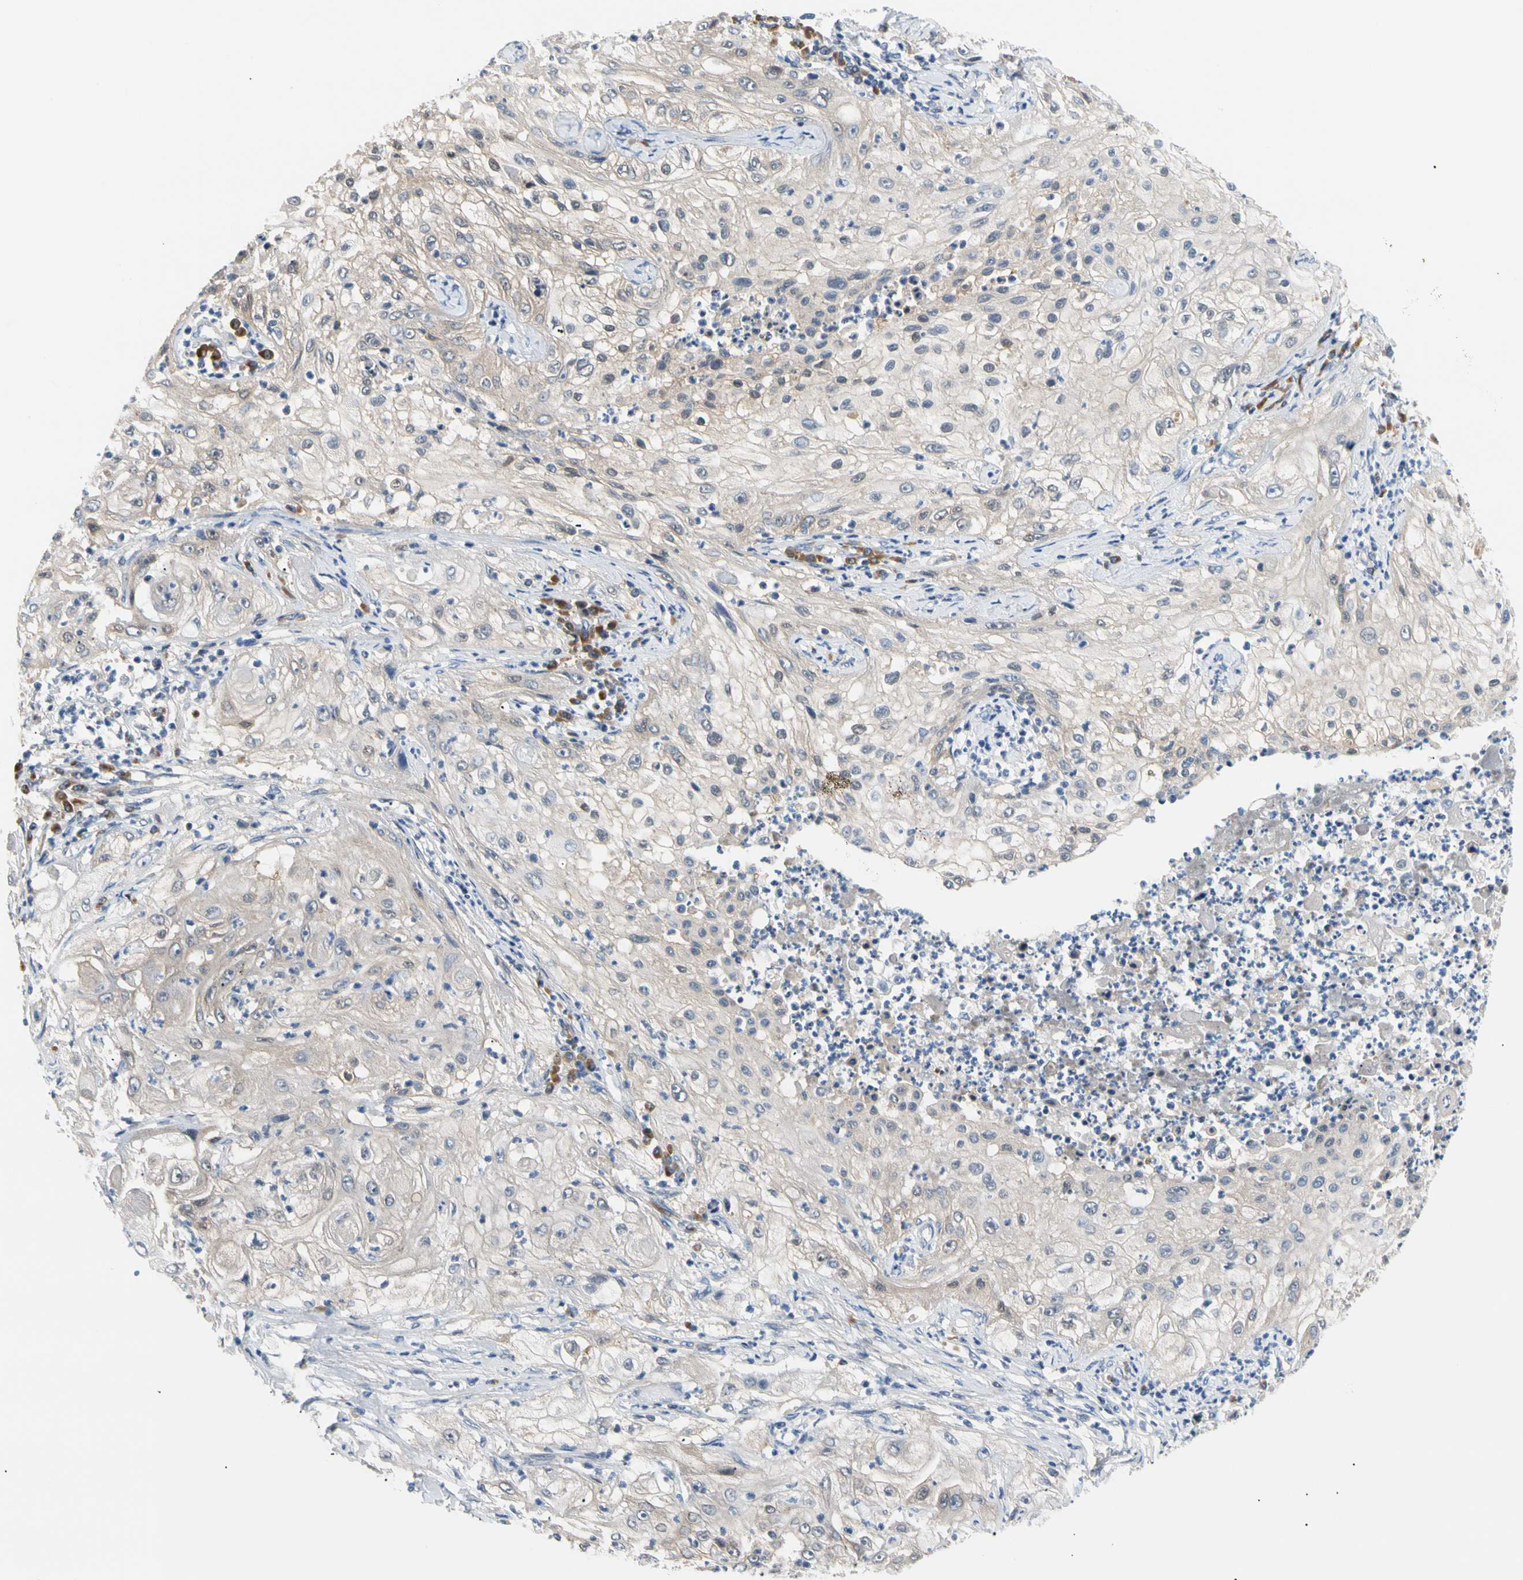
{"staining": {"intensity": "weak", "quantity": "<25%", "location": "cytoplasmic/membranous"}, "tissue": "lung cancer", "cell_type": "Tumor cells", "image_type": "cancer", "snomed": [{"axis": "morphology", "description": "Inflammation, NOS"}, {"axis": "morphology", "description": "Squamous cell carcinoma, NOS"}, {"axis": "topography", "description": "Lymph node"}, {"axis": "topography", "description": "Soft tissue"}, {"axis": "topography", "description": "Lung"}], "caption": "Immunohistochemistry image of human squamous cell carcinoma (lung) stained for a protein (brown), which displays no expression in tumor cells.", "gene": "SEC23B", "patient": {"sex": "male", "age": 66}}